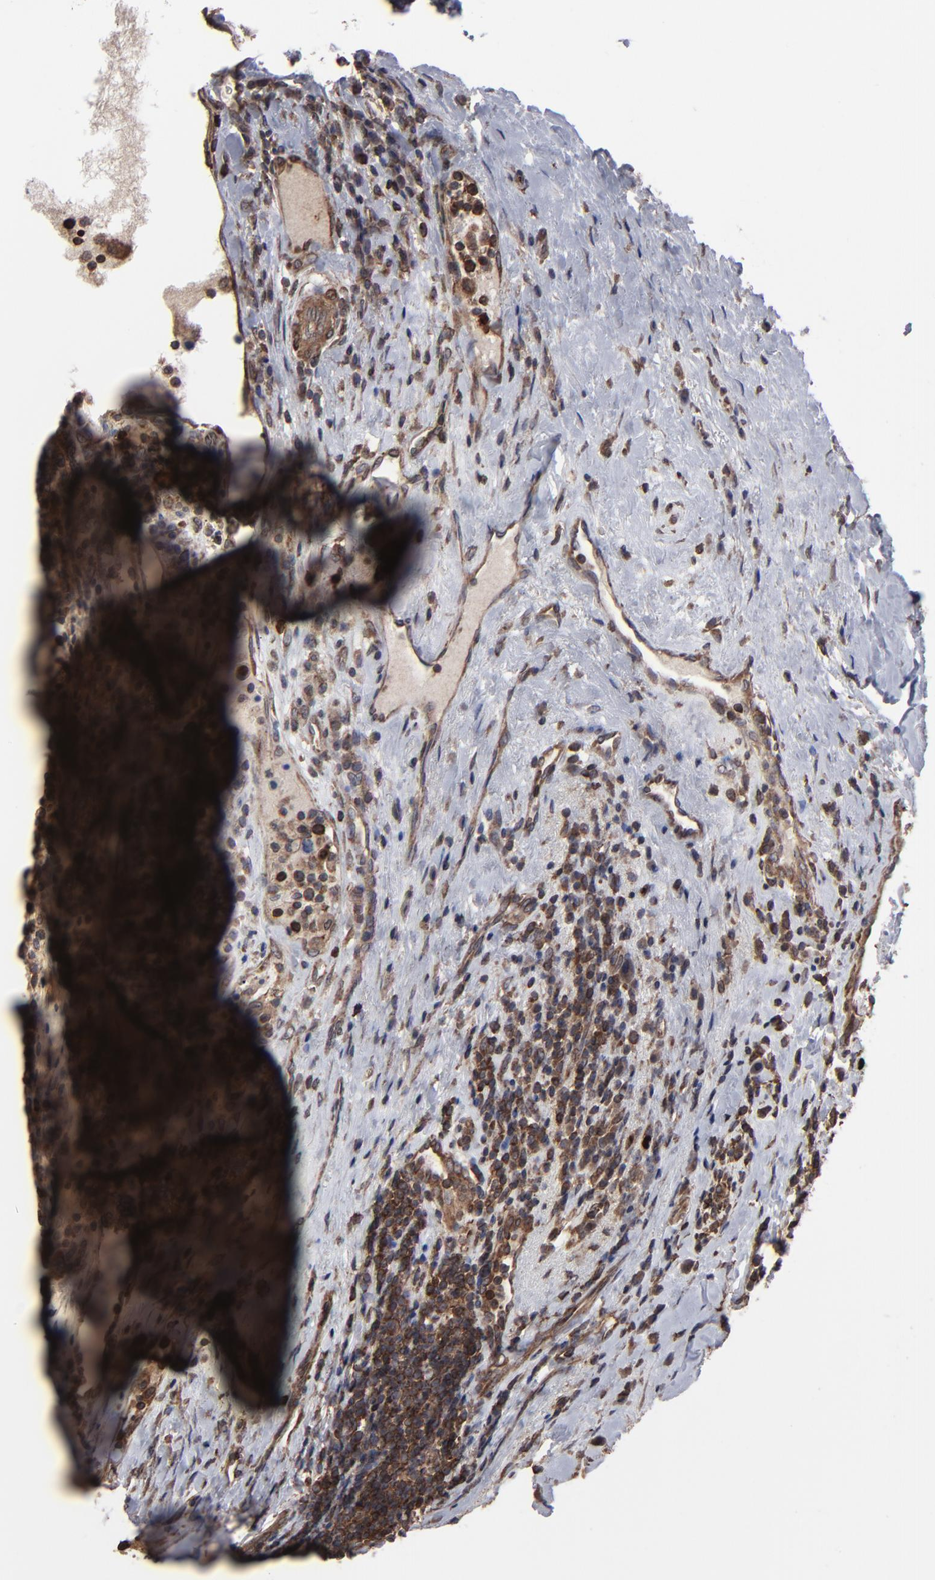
{"staining": {"intensity": "strong", "quantity": ">75%", "location": "cytoplasmic/membranous,nuclear"}, "tissue": "breast cancer", "cell_type": "Tumor cells", "image_type": "cancer", "snomed": [{"axis": "morphology", "description": "Duct carcinoma"}, {"axis": "topography", "description": "Breast"}], "caption": "Breast cancer stained with immunohistochemistry reveals strong cytoplasmic/membranous and nuclear expression in approximately >75% of tumor cells.", "gene": "KIAA2026", "patient": {"sex": "female", "age": 37}}